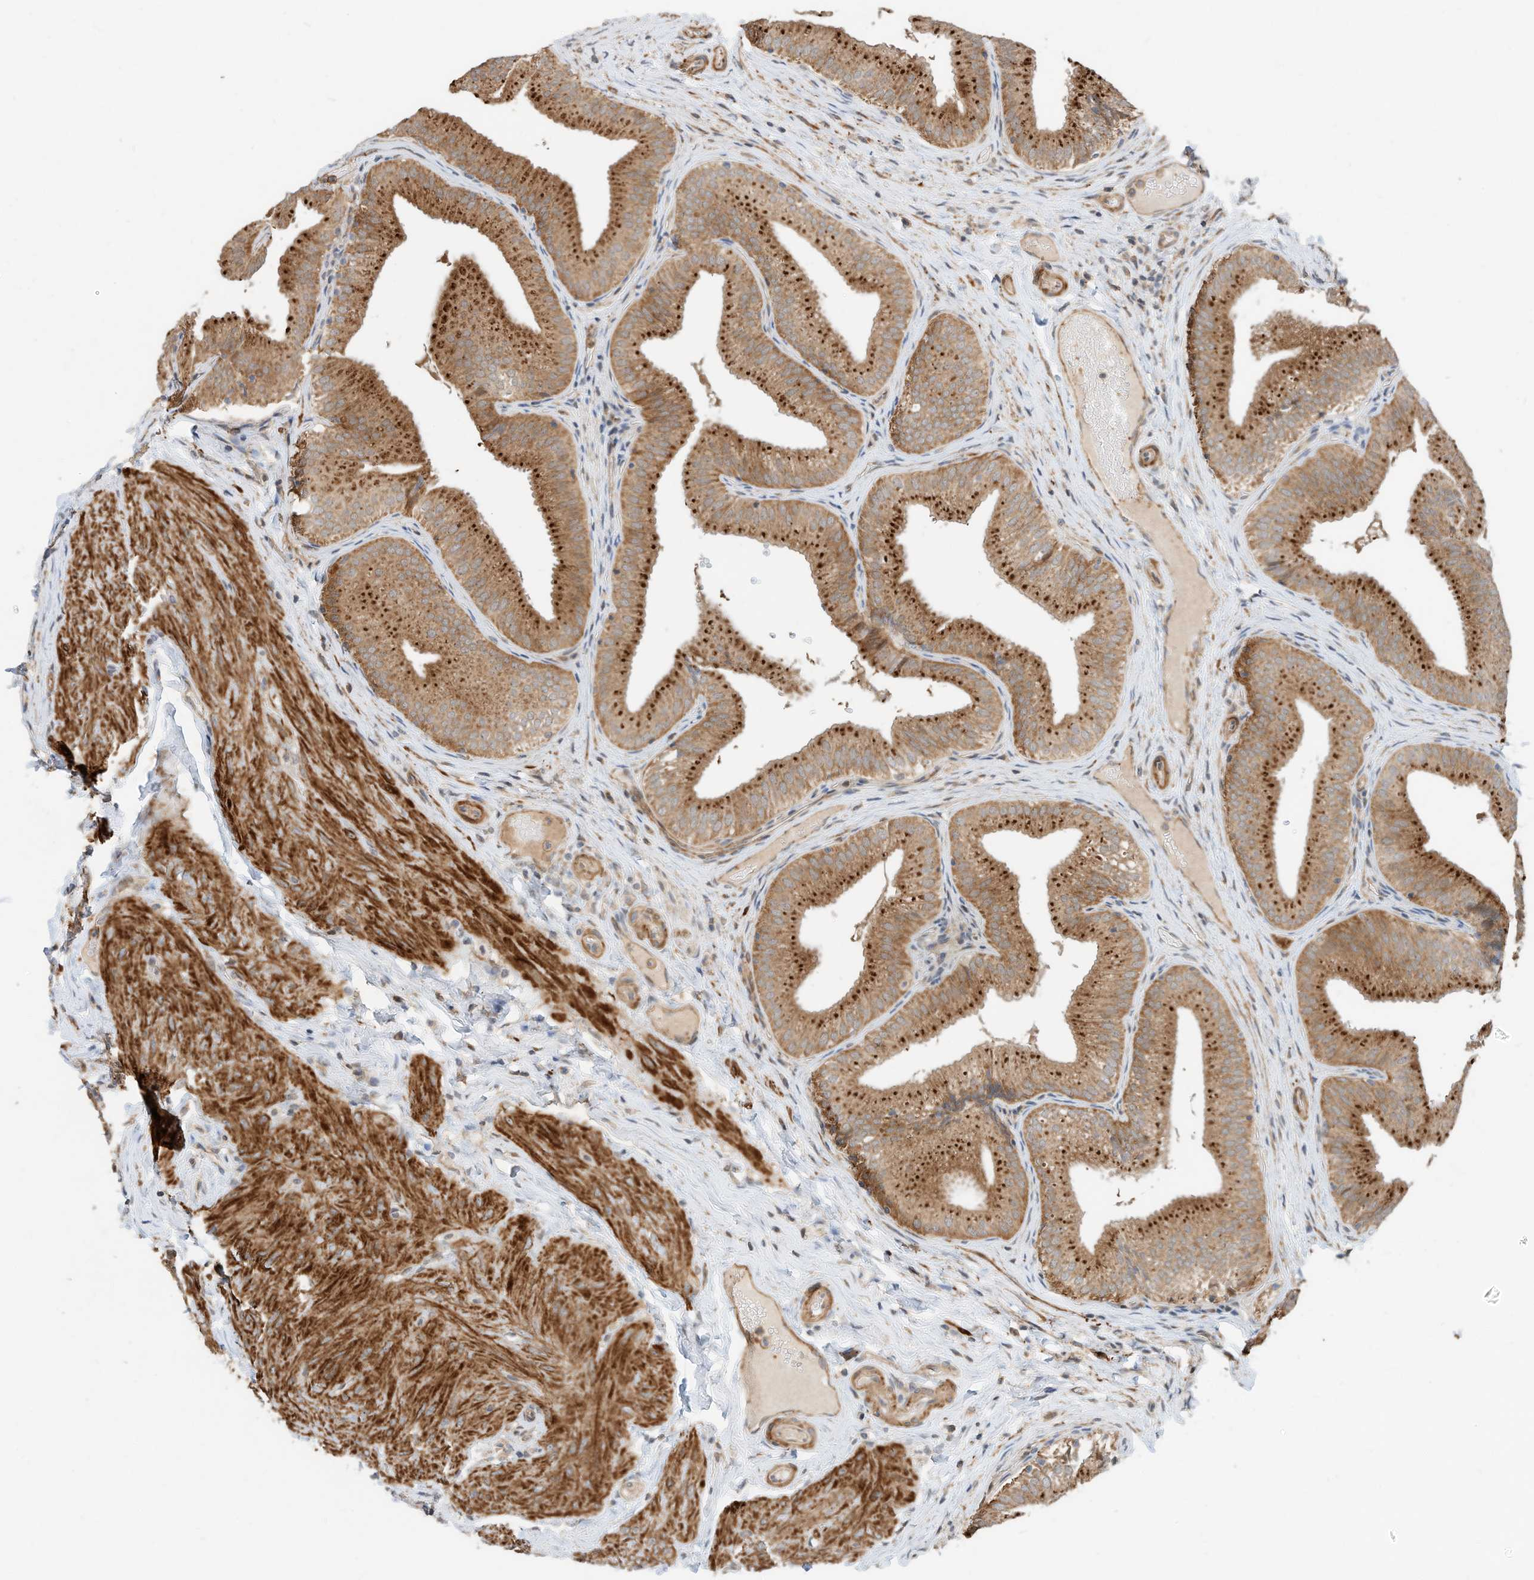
{"staining": {"intensity": "moderate", "quantity": ">75%", "location": "cytoplasmic/membranous"}, "tissue": "gallbladder", "cell_type": "Glandular cells", "image_type": "normal", "snomed": [{"axis": "morphology", "description": "Normal tissue, NOS"}, {"axis": "topography", "description": "Gallbladder"}], "caption": "Immunohistochemistry (IHC) (DAB) staining of unremarkable gallbladder demonstrates moderate cytoplasmic/membranous protein staining in about >75% of glandular cells.", "gene": "CPAMD8", "patient": {"sex": "female", "age": 30}}